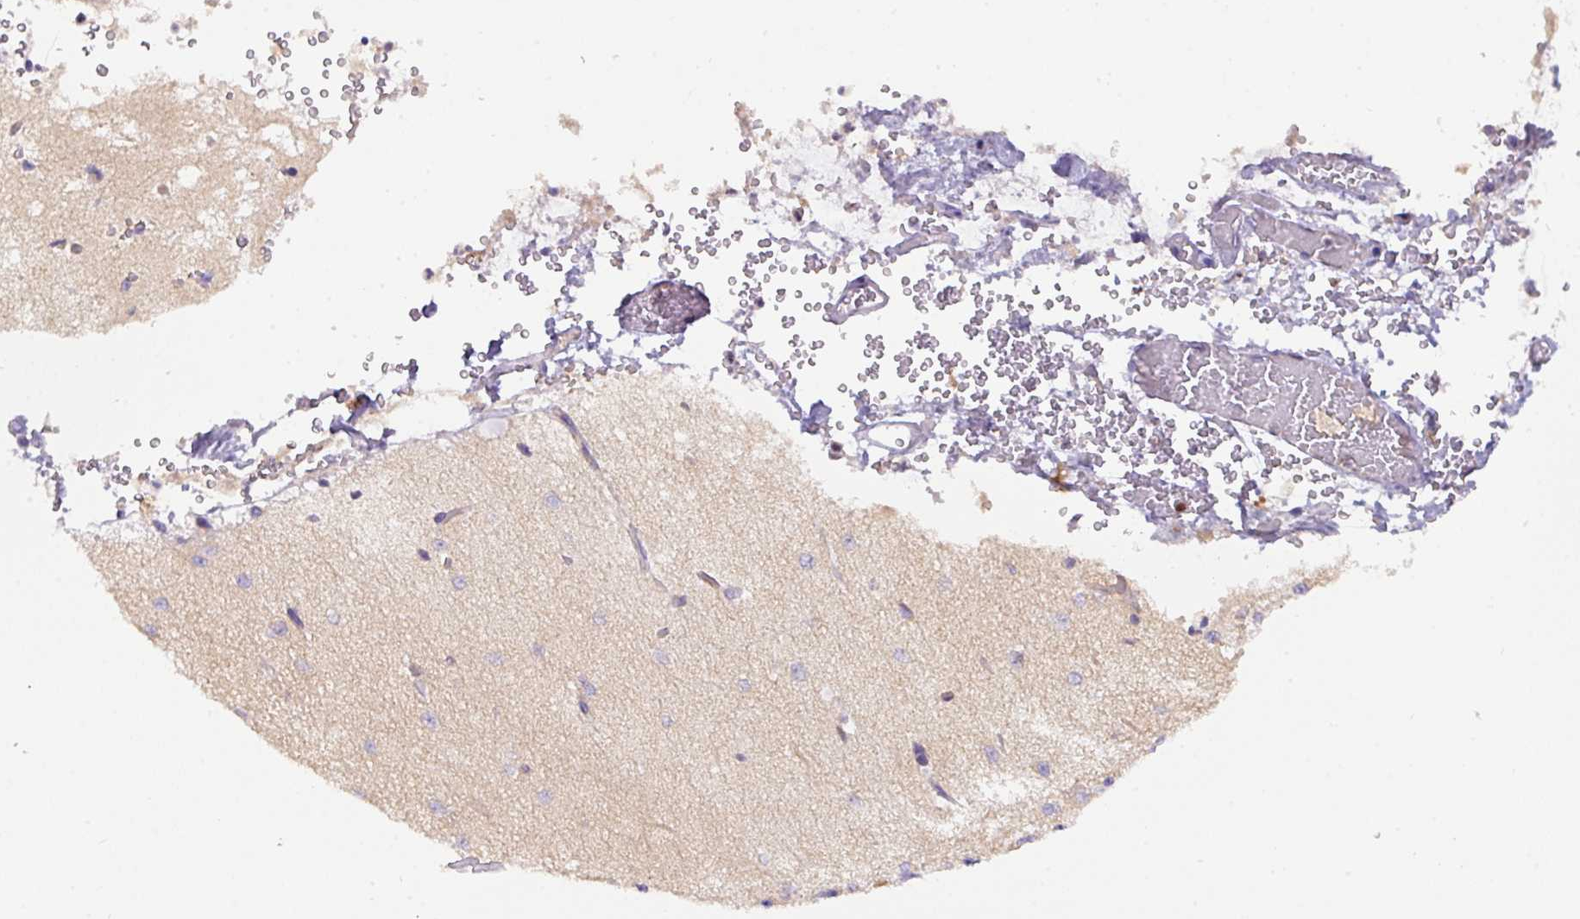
{"staining": {"intensity": "weak", "quantity": "25%-75%", "location": "cytoplasmic/membranous"}, "tissue": "cerebellum", "cell_type": "Cells in granular layer", "image_type": "normal", "snomed": [{"axis": "morphology", "description": "Normal tissue, NOS"}, {"axis": "topography", "description": "Cerebellum"}], "caption": "Cerebellum stained with DAB immunohistochemistry displays low levels of weak cytoplasmic/membranous positivity in approximately 25%-75% of cells in granular layer. The protein is shown in brown color, while the nuclei are stained blue.", "gene": "ZNF394", "patient": {"sex": "female", "age": 29}}